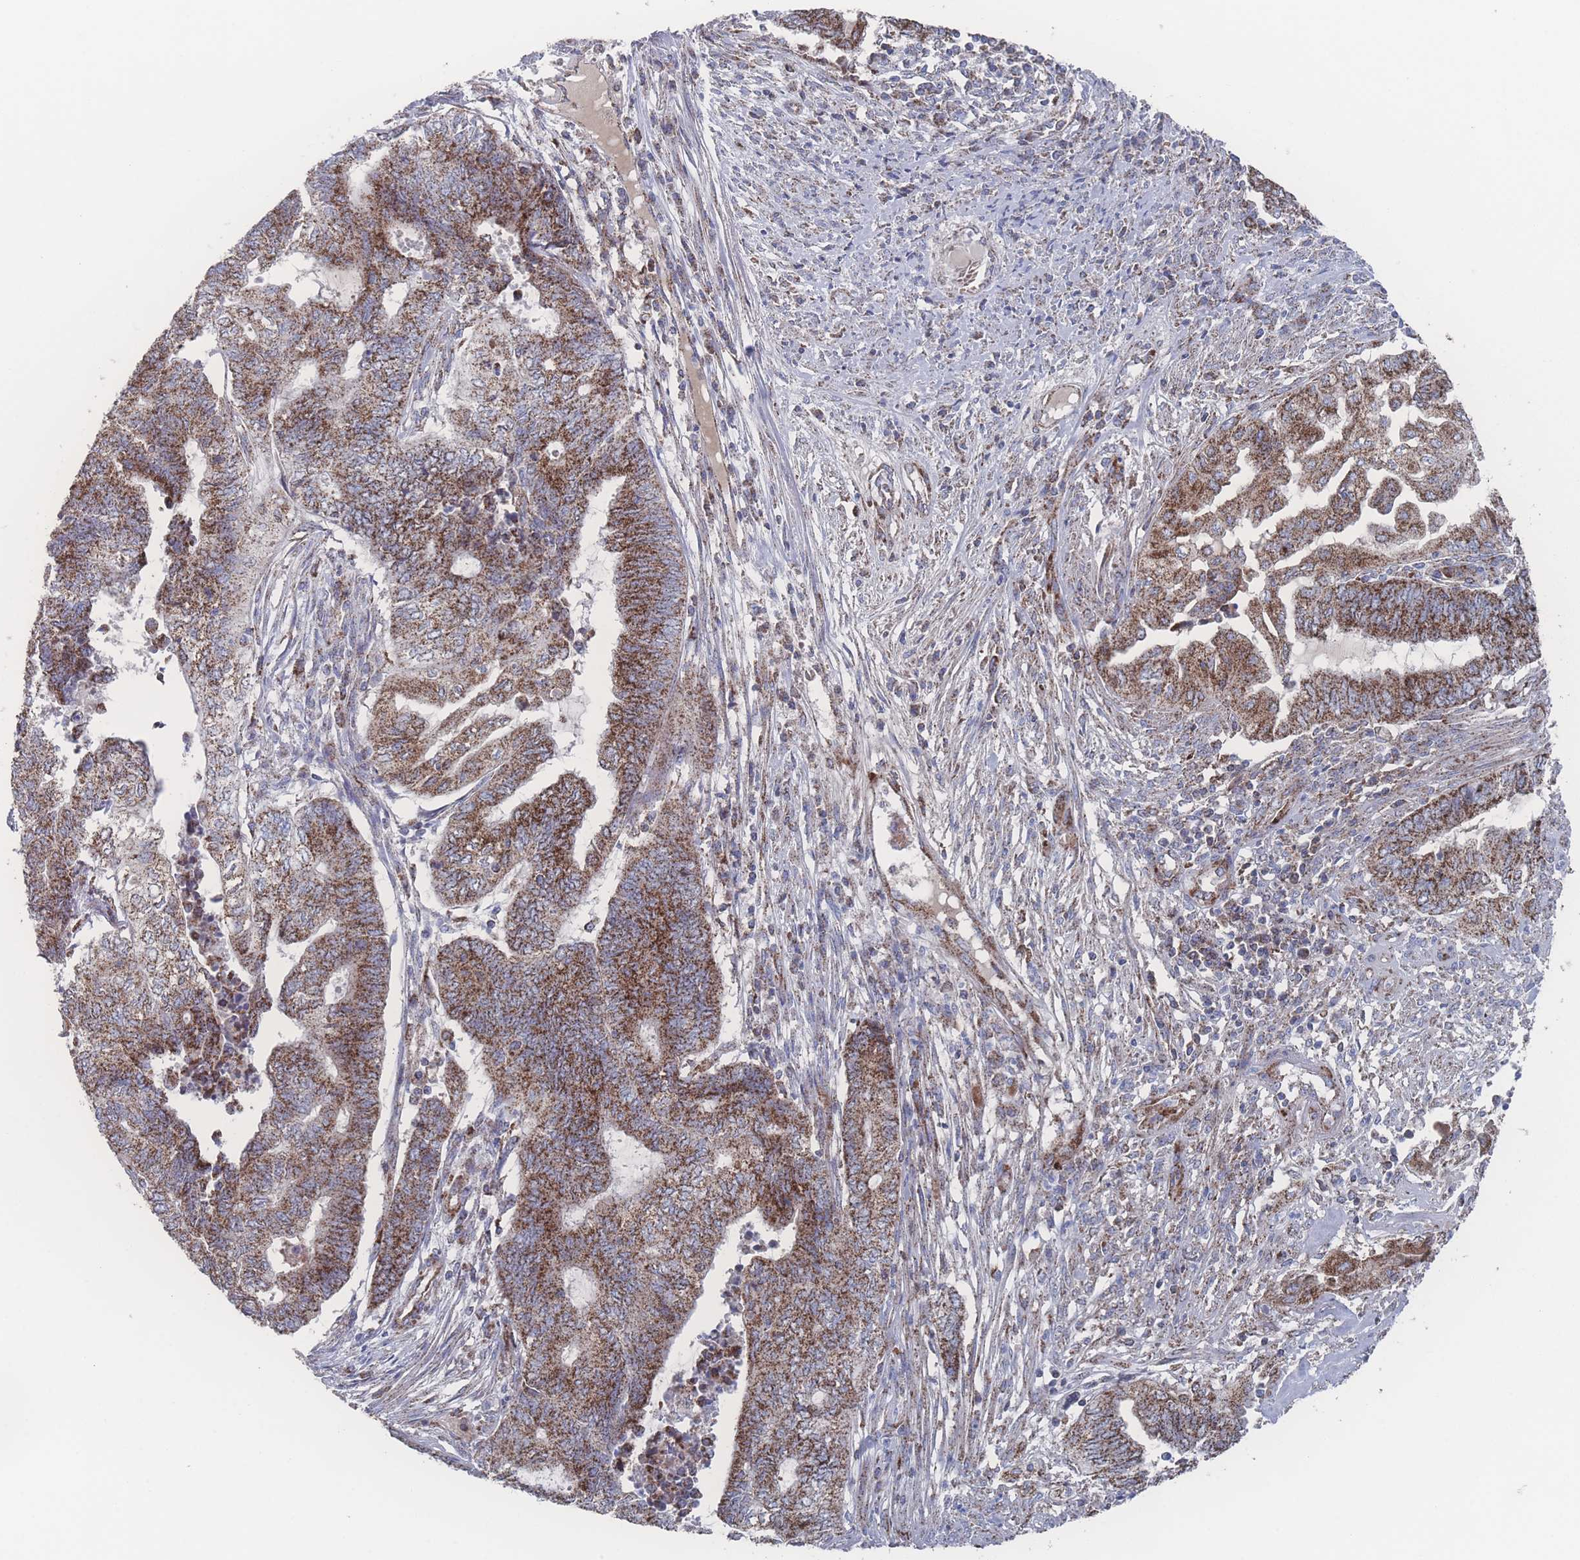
{"staining": {"intensity": "strong", "quantity": ">75%", "location": "cytoplasmic/membranous"}, "tissue": "endometrial cancer", "cell_type": "Tumor cells", "image_type": "cancer", "snomed": [{"axis": "morphology", "description": "Adenocarcinoma, NOS"}, {"axis": "topography", "description": "Uterus"}, {"axis": "topography", "description": "Endometrium"}], "caption": "Human endometrial adenocarcinoma stained with a protein marker displays strong staining in tumor cells.", "gene": "PEX14", "patient": {"sex": "female", "age": 70}}